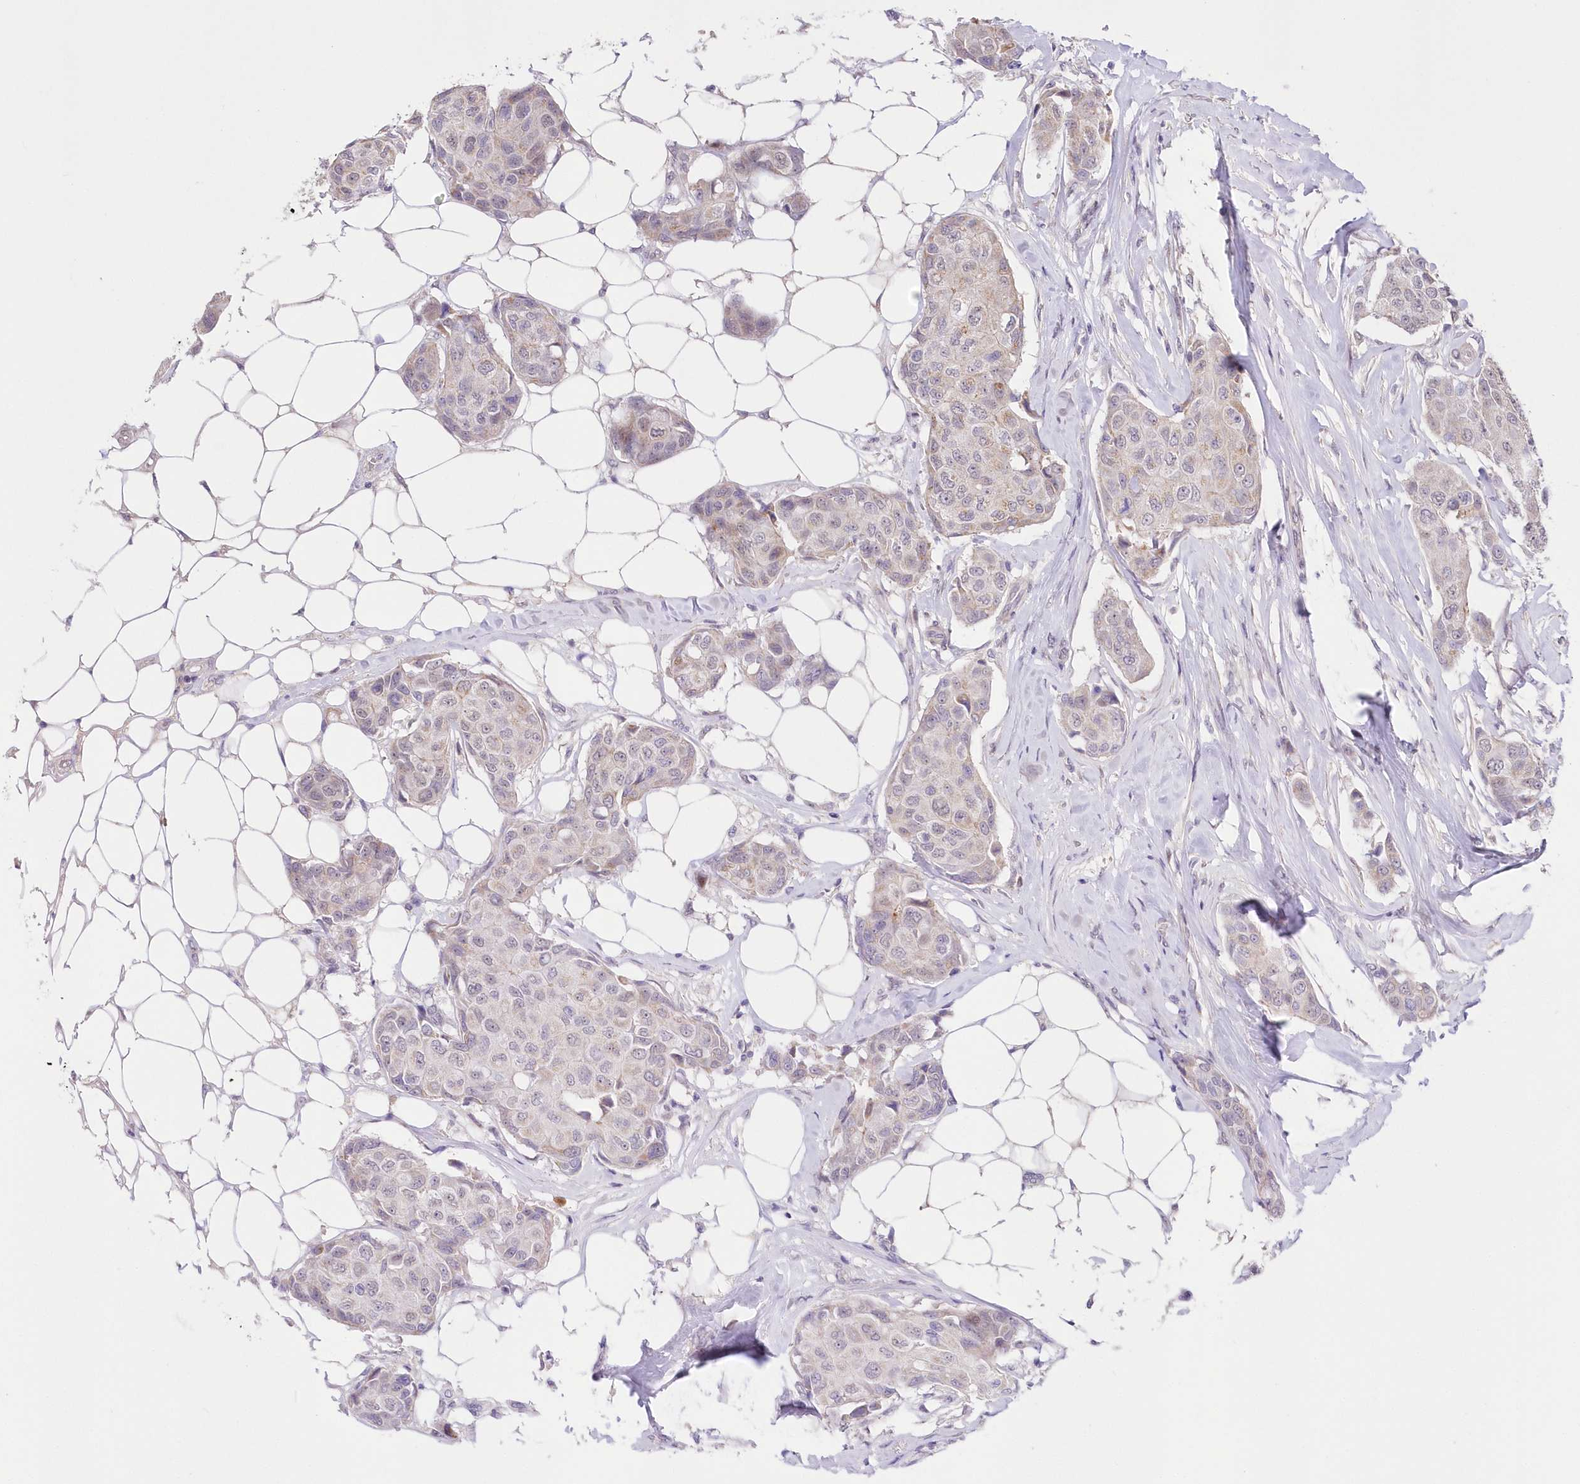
{"staining": {"intensity": "weak", "quantity": "<25%", "location": "cytoplasmic/membranous"}, "tissue": "breast cancer", "cell_type": "Tumor cells", "image_type": "cancer", "snomed": [{"axis": "morphology", "description": "Duct carcinoma"}, {"axis": "topography", "description": "Breast"}], "caption": "An image of infiltrating ductal carcinoma (breast) stained for a protein exhibits no brown staining in tumor cells. (DAB (3,3'-diaminobenzidine) immunohistochemistry visualized using brightfield microscopy, high magnification).", "gene": "FAM241B", "patient": {"sex": "female", "age": 80}}